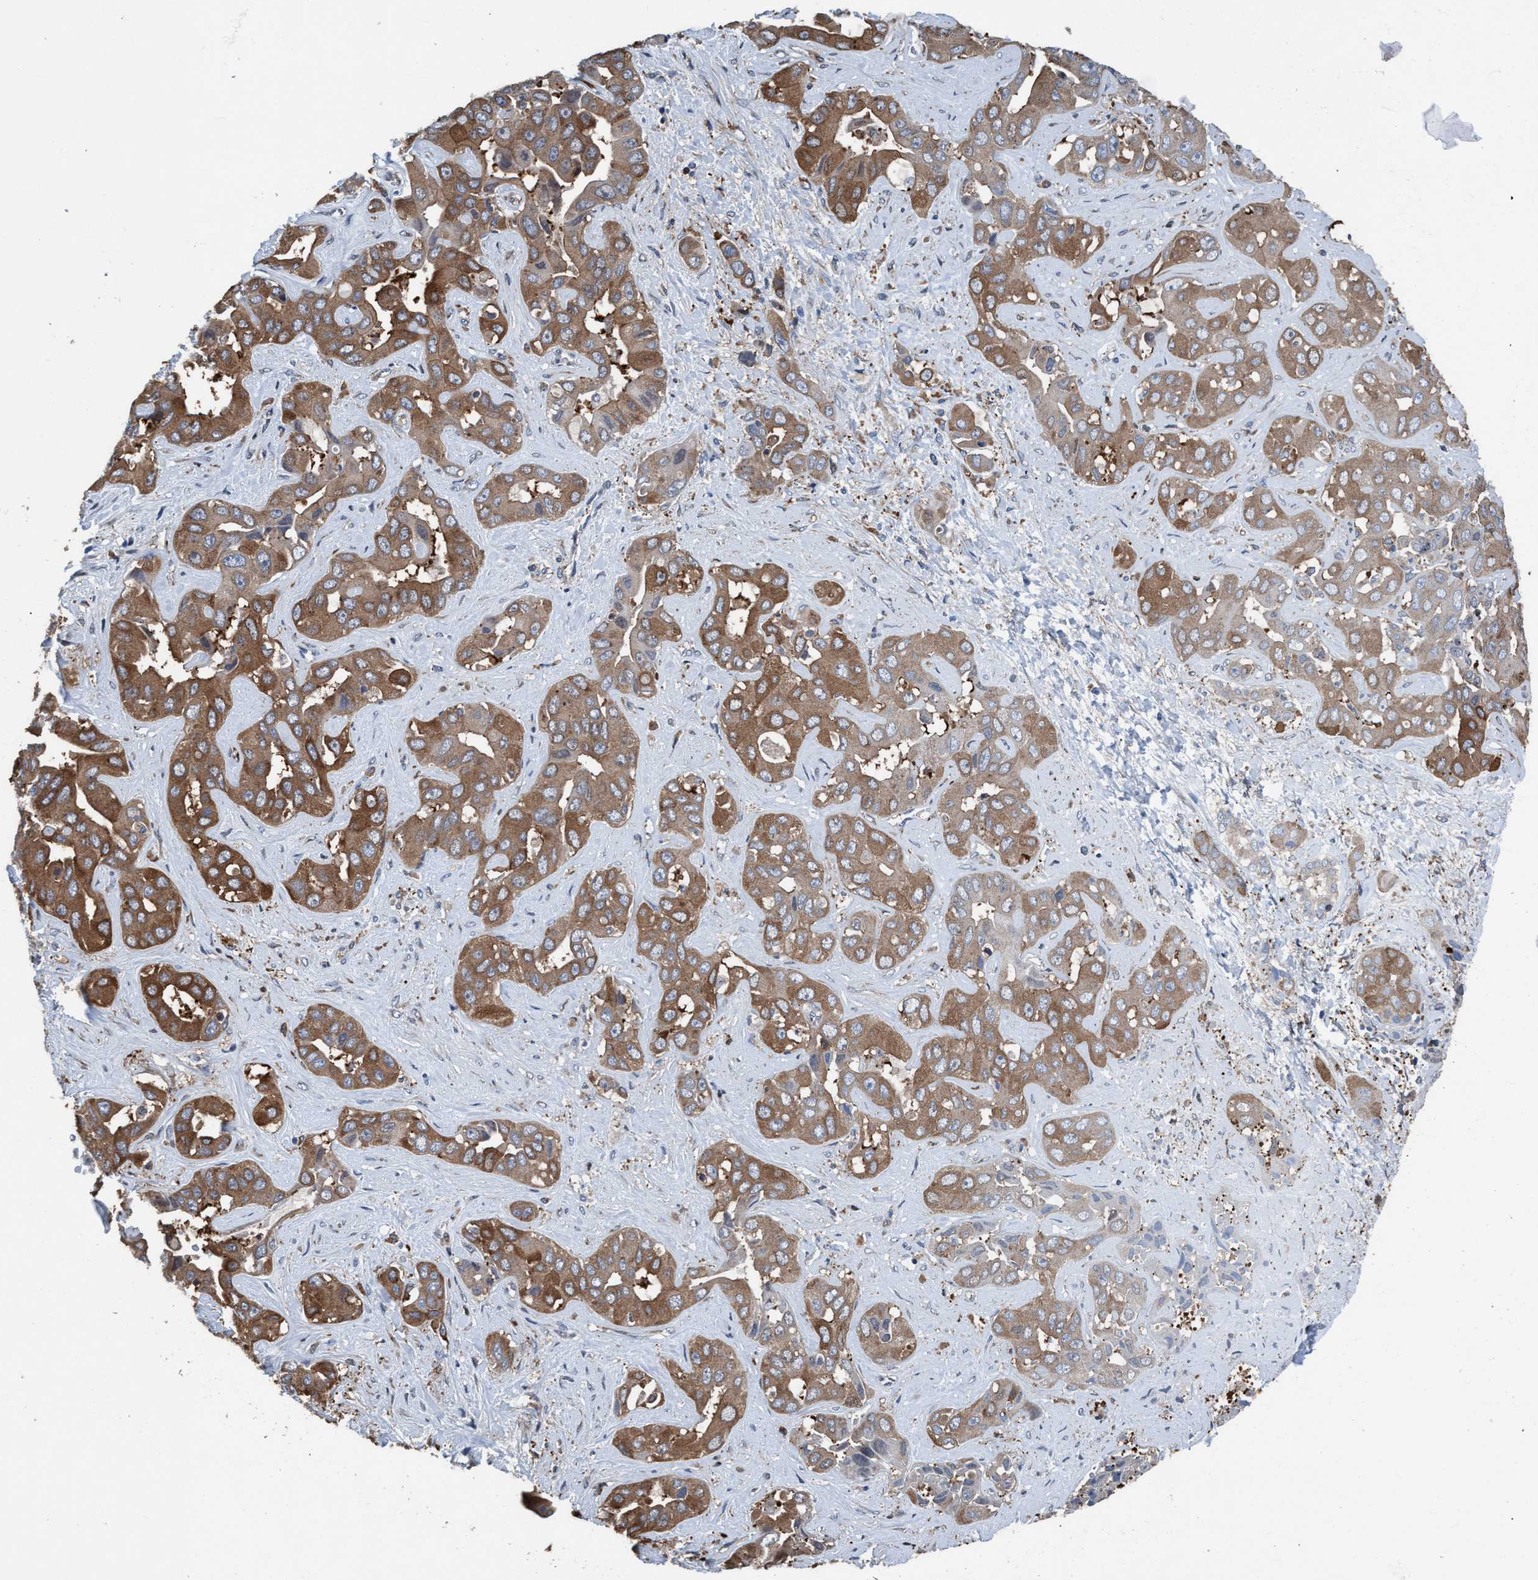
{"staining": {"intensity": "moderate", "quantity": ">75%", "location": "cytoplasmic/membranous"}, "tissue": "liver cancer", "cell_type": "Tumor cells", "image_type": "cancer", "snomed": [{"axis": "morphology", "description": "Cholangiocarcinoma"}, {"axis": "topography", "description": "Liver"}], "caption": "This is a histology image of immunohistochemistry (IHC) staining of liver cancer (cholangiocarcinoma), which shows moderate staining in the cytoplasmic/membranous of tumor cells.", "gene": "NMT1", "patient": {"sex": "female", "age": 52}}